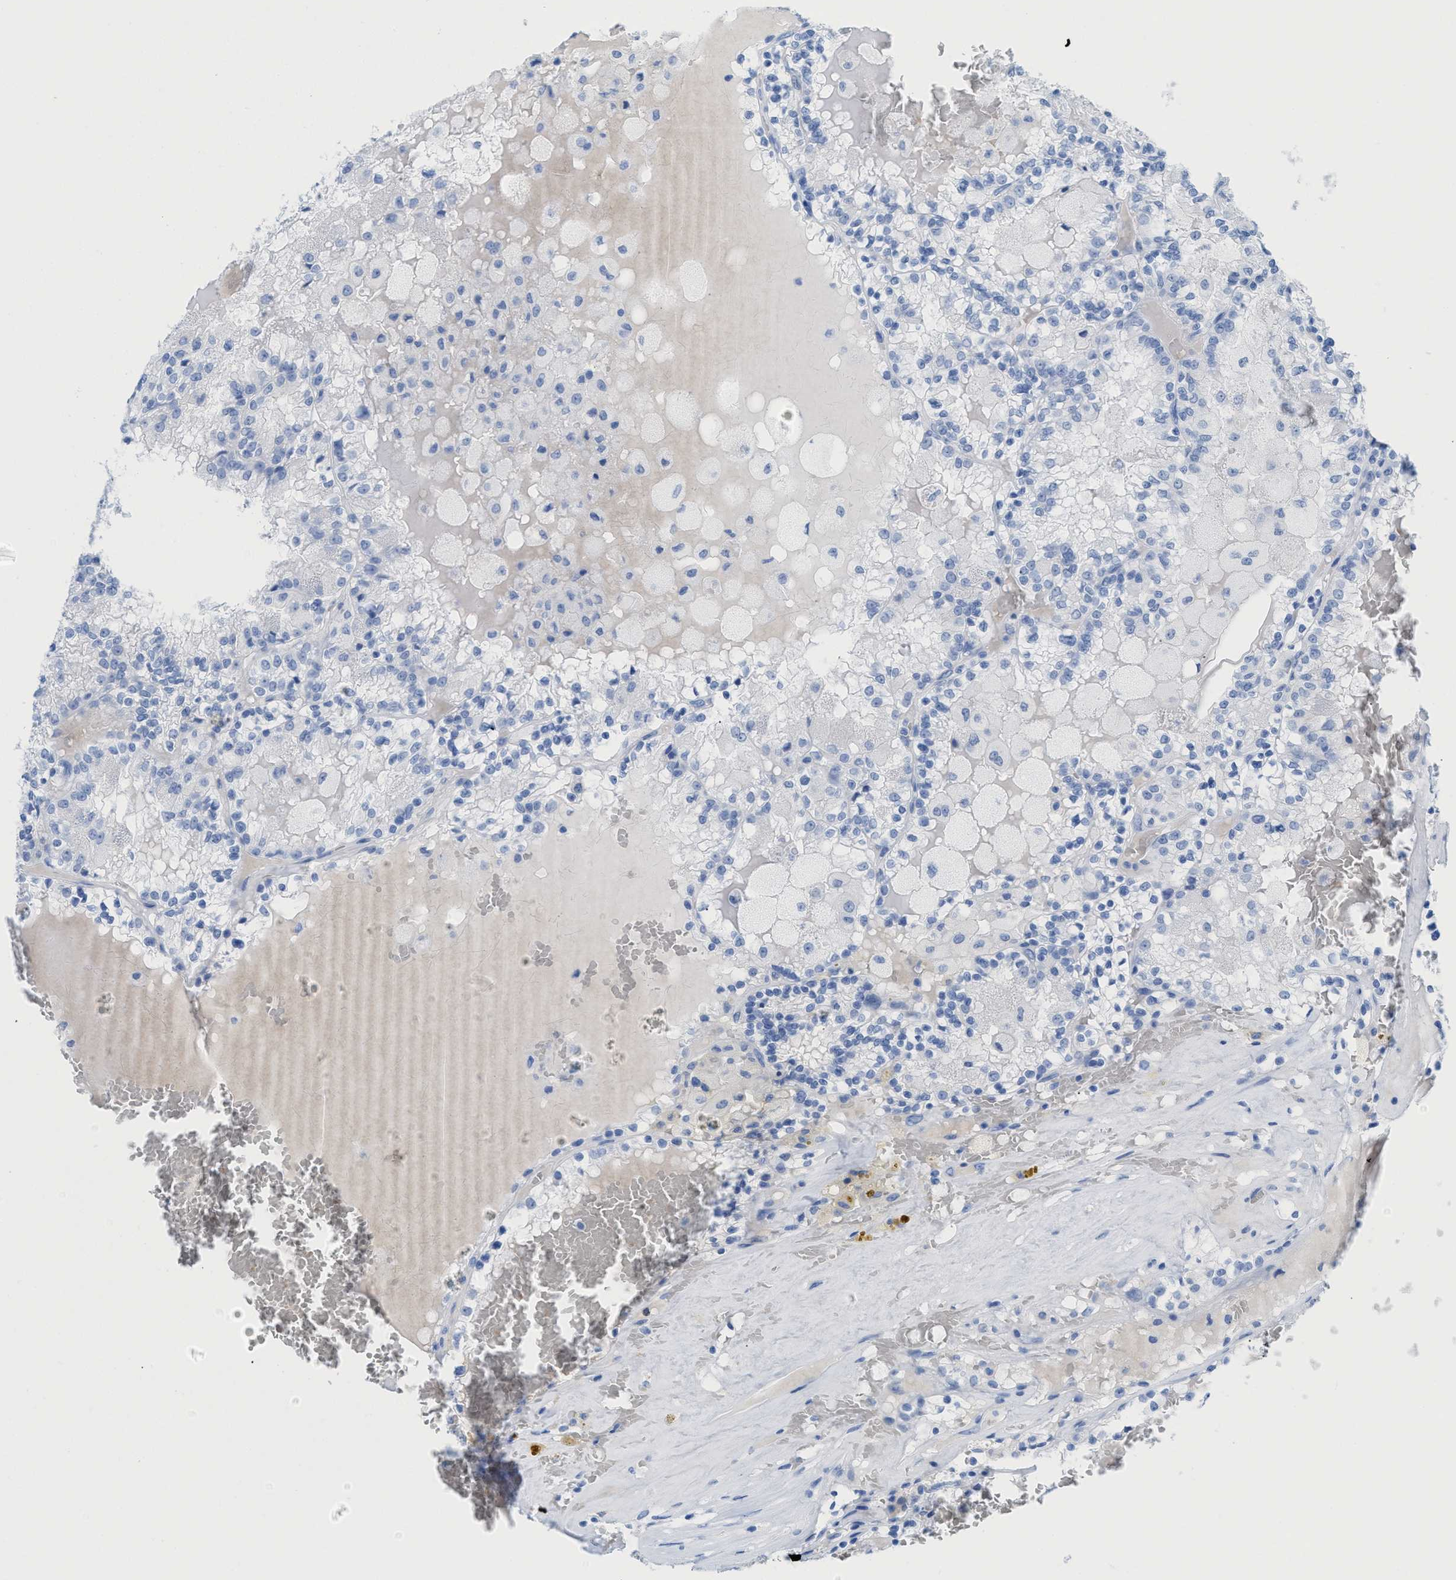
{"staining": {"intensity": "negative", "quantity": "none", "location": "none"}, "tissue": "renal cancer", "cell_type": "Tumor cells", "image_type": "cancer", "snomed": [{"axis": "morphology", "description": "Adenocarcinoma, NOS"}, {"axis": "topography", "description": "Kidney"}], "caption": "IHC photomicrograph of neoplastic tissue: renal cancer (adenocarcinoma) stained with DAB (3,3'-diaminobenzidine) reveals no significant protein staining in tumor cells. Brightfield microscopy of IHC stained with DAB (brown) and hematoxylin (blue), captured at high magnification.", "gene": "ANKFN1", "patient": {"sex": "female", "age": 56}}